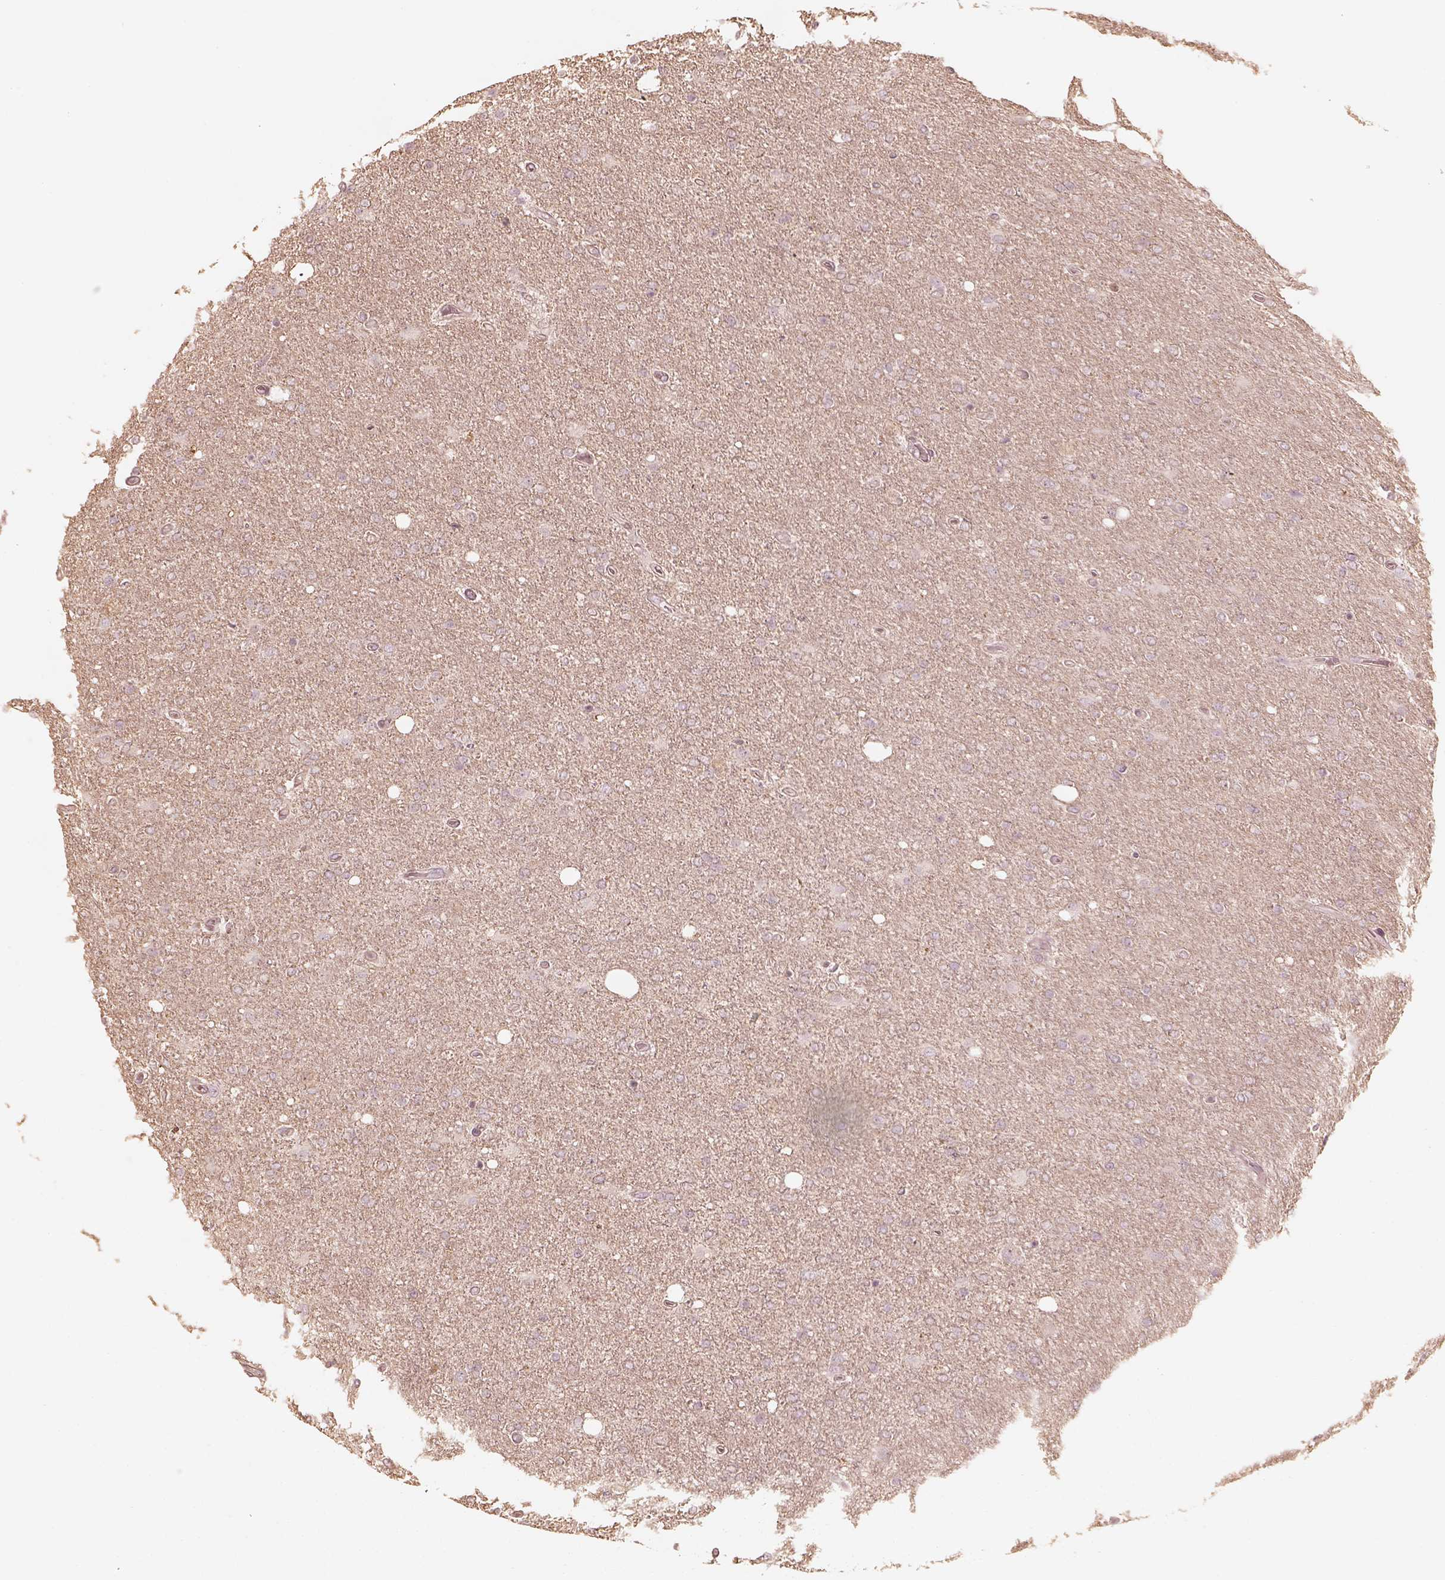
{"staining": {"intensity": "negative", "quantity": "none", "location": "none"}, "tissue": "glioma", "cell_type": "Tumor cells", "image_type": "cancer", "snomed": [{"axis": "morphology", "description": "Glioma, malignant, High grade"}, {"axis": "topography", "description": "Cerebral cortex"}], "caption": "DAB (3,3'-diaminobenzidine) immunohistochemical staining of glioma demonstrates no significant positivity in tumor cells.", "gene": "KIF5C", "patient": {"sex": "male", "age": 70}}